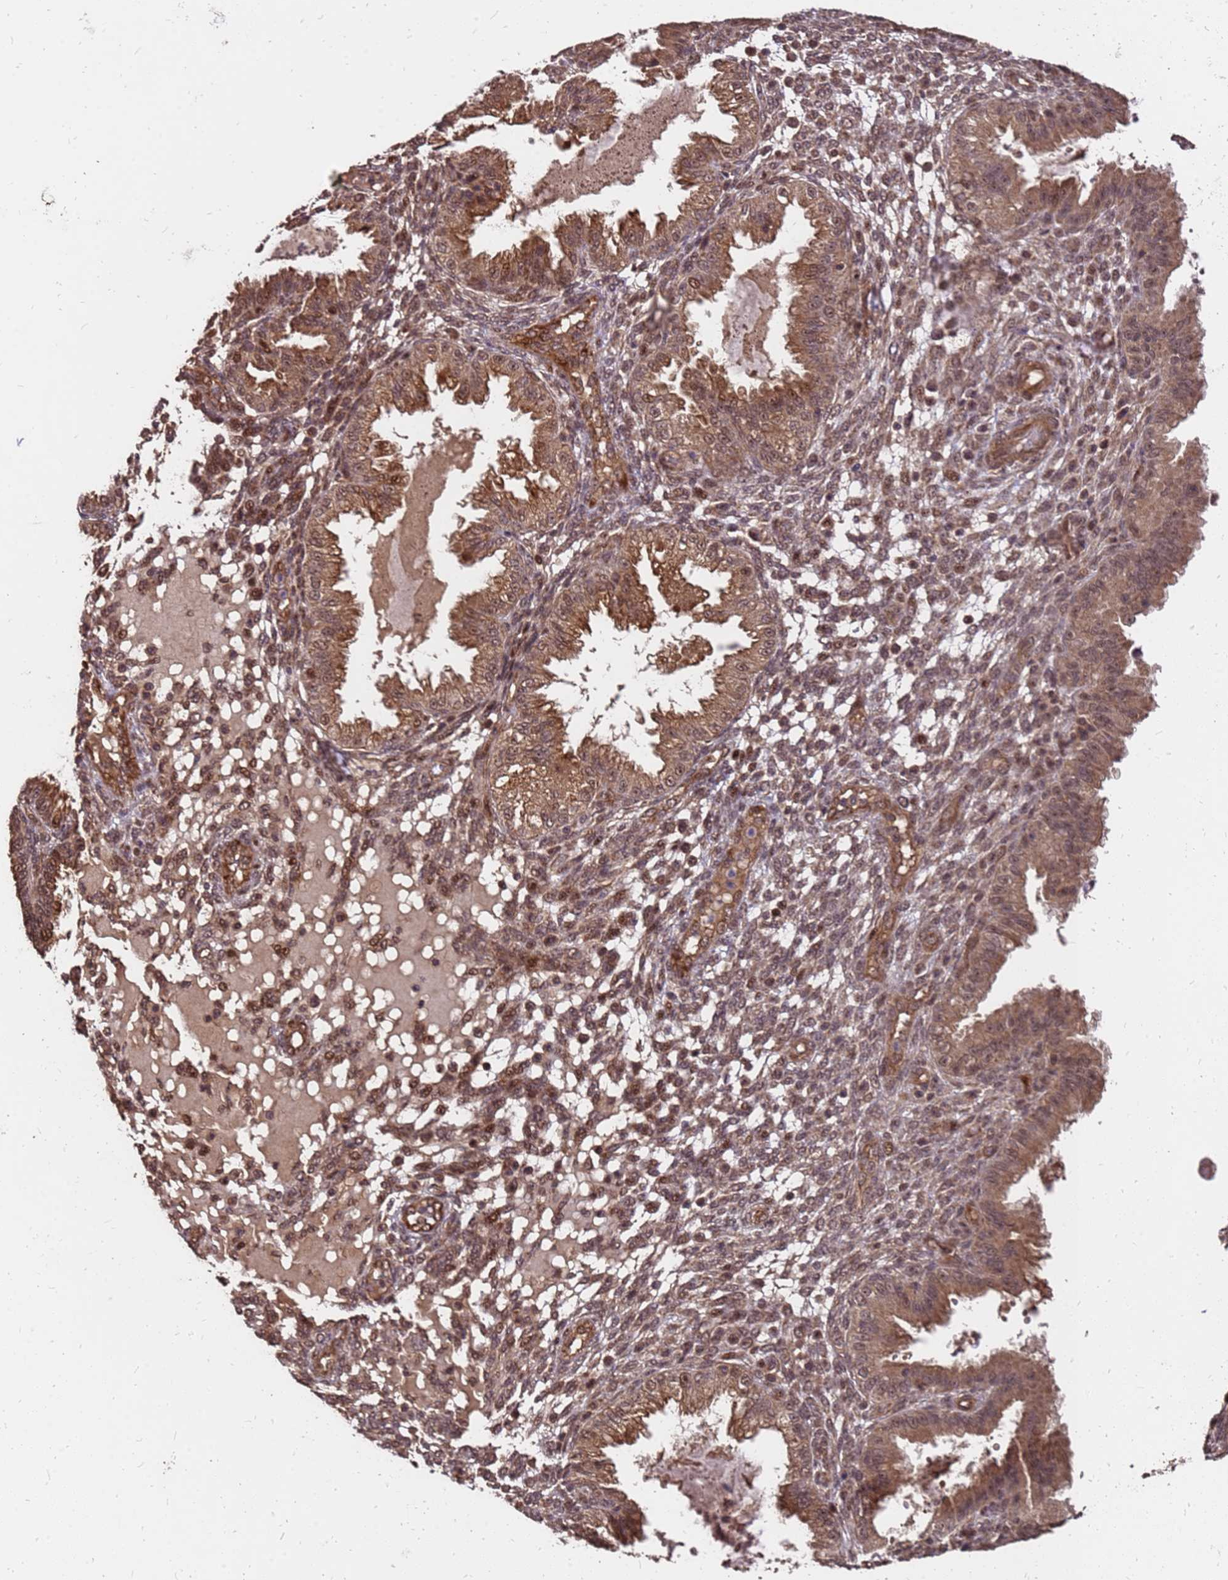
{"staining": {"intensity": "moderate", "quantity": "25%-75%", "location": "cytoplasmic/membranous,nuclear"}, "tissue": "endometrium", "cell_type": "Cells in endometrial stroma", "image_type": "normal", "snomed": [{"axis": "morphology", "description": "Normal tissue, NOS"}, {"axis": "topography", "description": "Endometrium"}], "caption": "High-power microscopy captured an immunohistochemistry histopathology image of unremarkable endometrium, revealing moderate cytoplasmic/membranous,nuclear expression in about 25%-75% of cells in endometrial stroma.", "gene": "GPATCH8", "patient": {"sex": "female", "age": 33}}